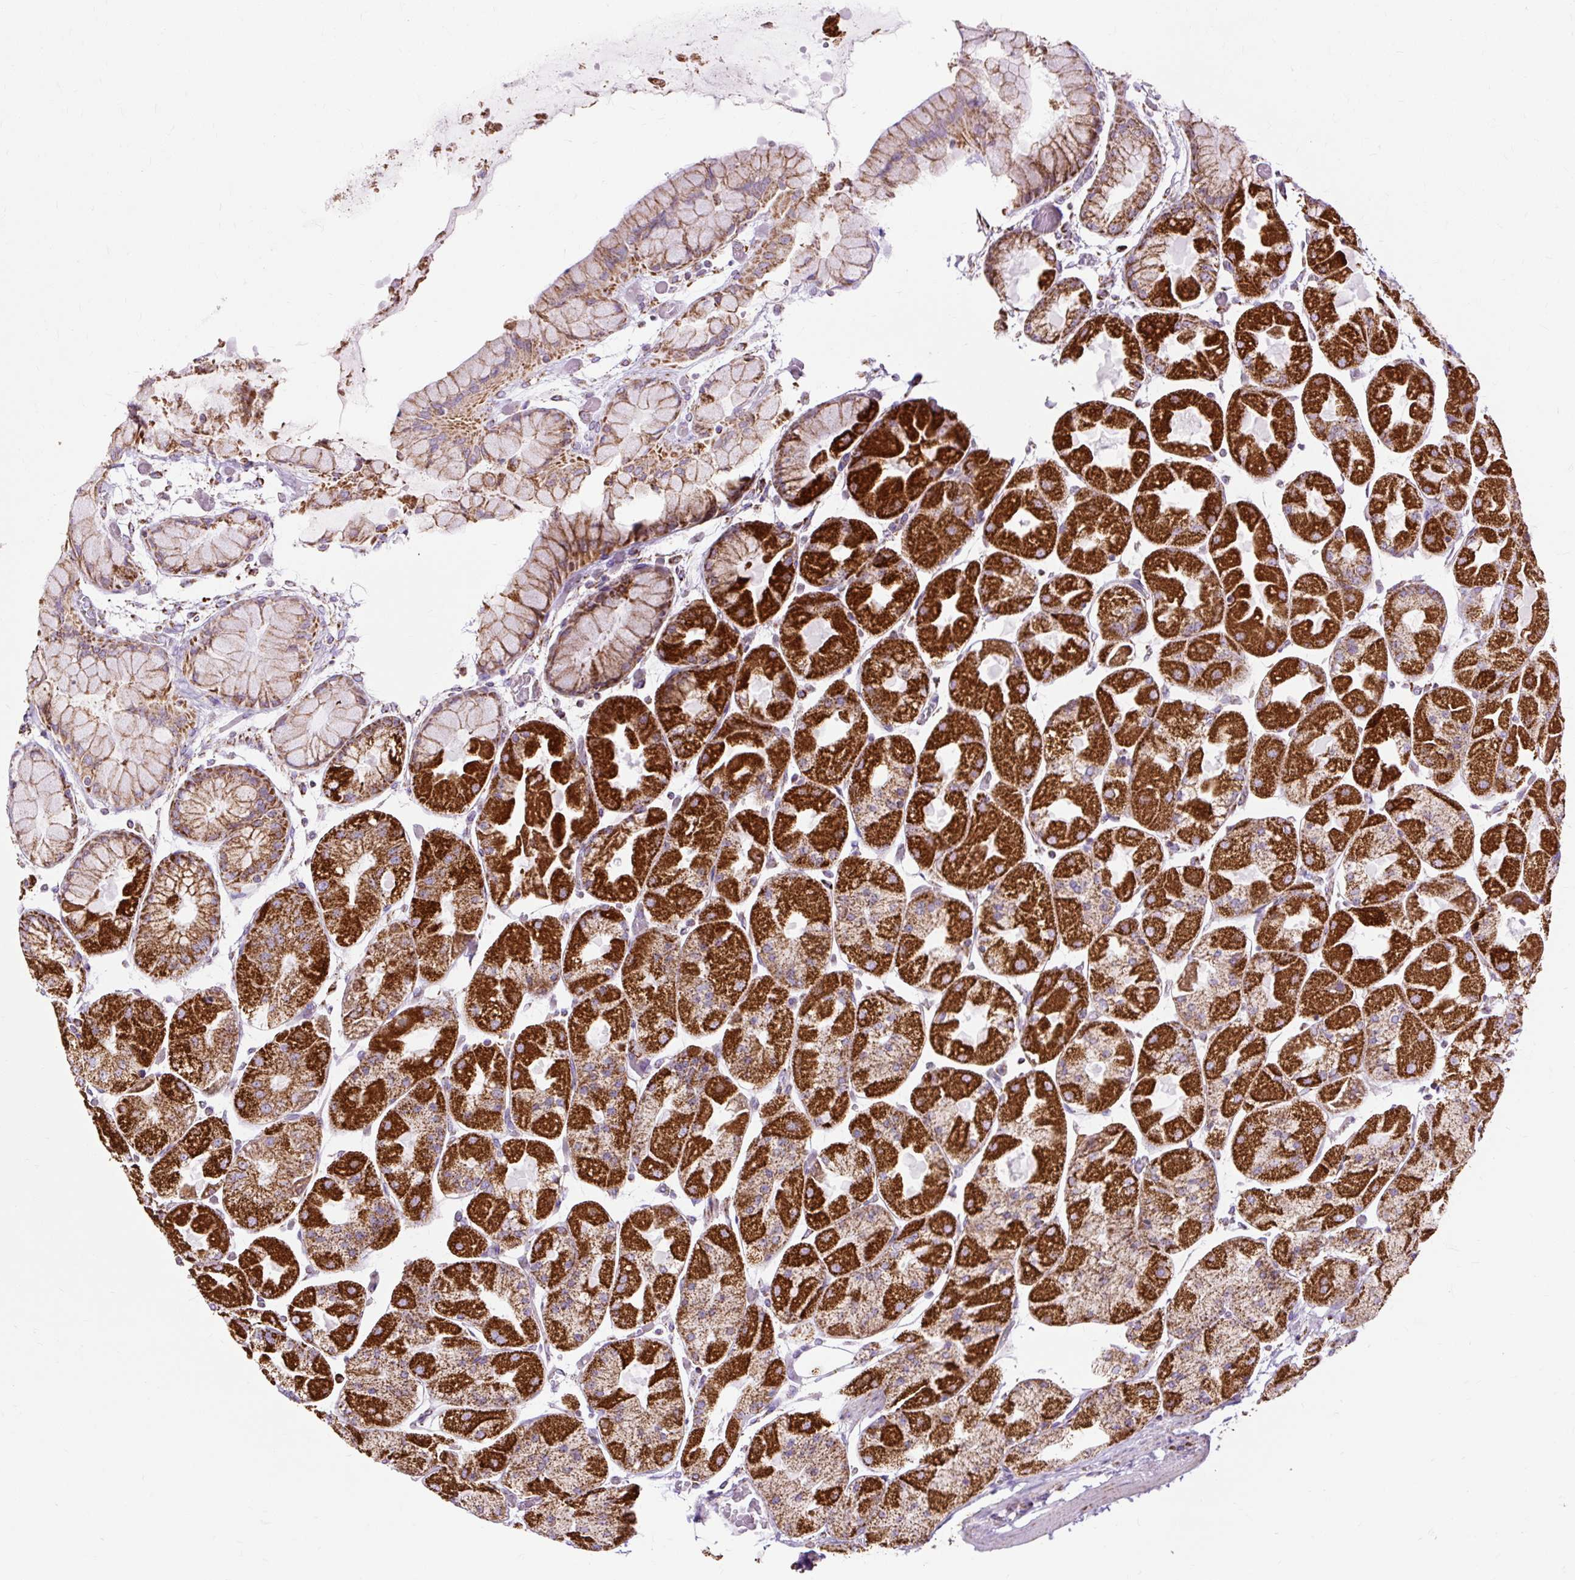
{"staining": {"intensity": "strong", "quantity": ">75%", "location": "cytoplasmic/membranous"}, "tissue": "stomach", "cell_type": "Glandular cells", "image_type": "normal", "snomed": [{"axis": "morphology", "description": "Normal tissue, NOS"}, {"axis": "topography", "description": "Stomach"}], "caption": "Brown immunohistochemical staining in unremarkable human stomach reveals strong cytoplasmic/membranous positivity in approximately >75% of glandular cells.", "gene": "DLAT", "patient": {"sex": "female", "age": 61}}